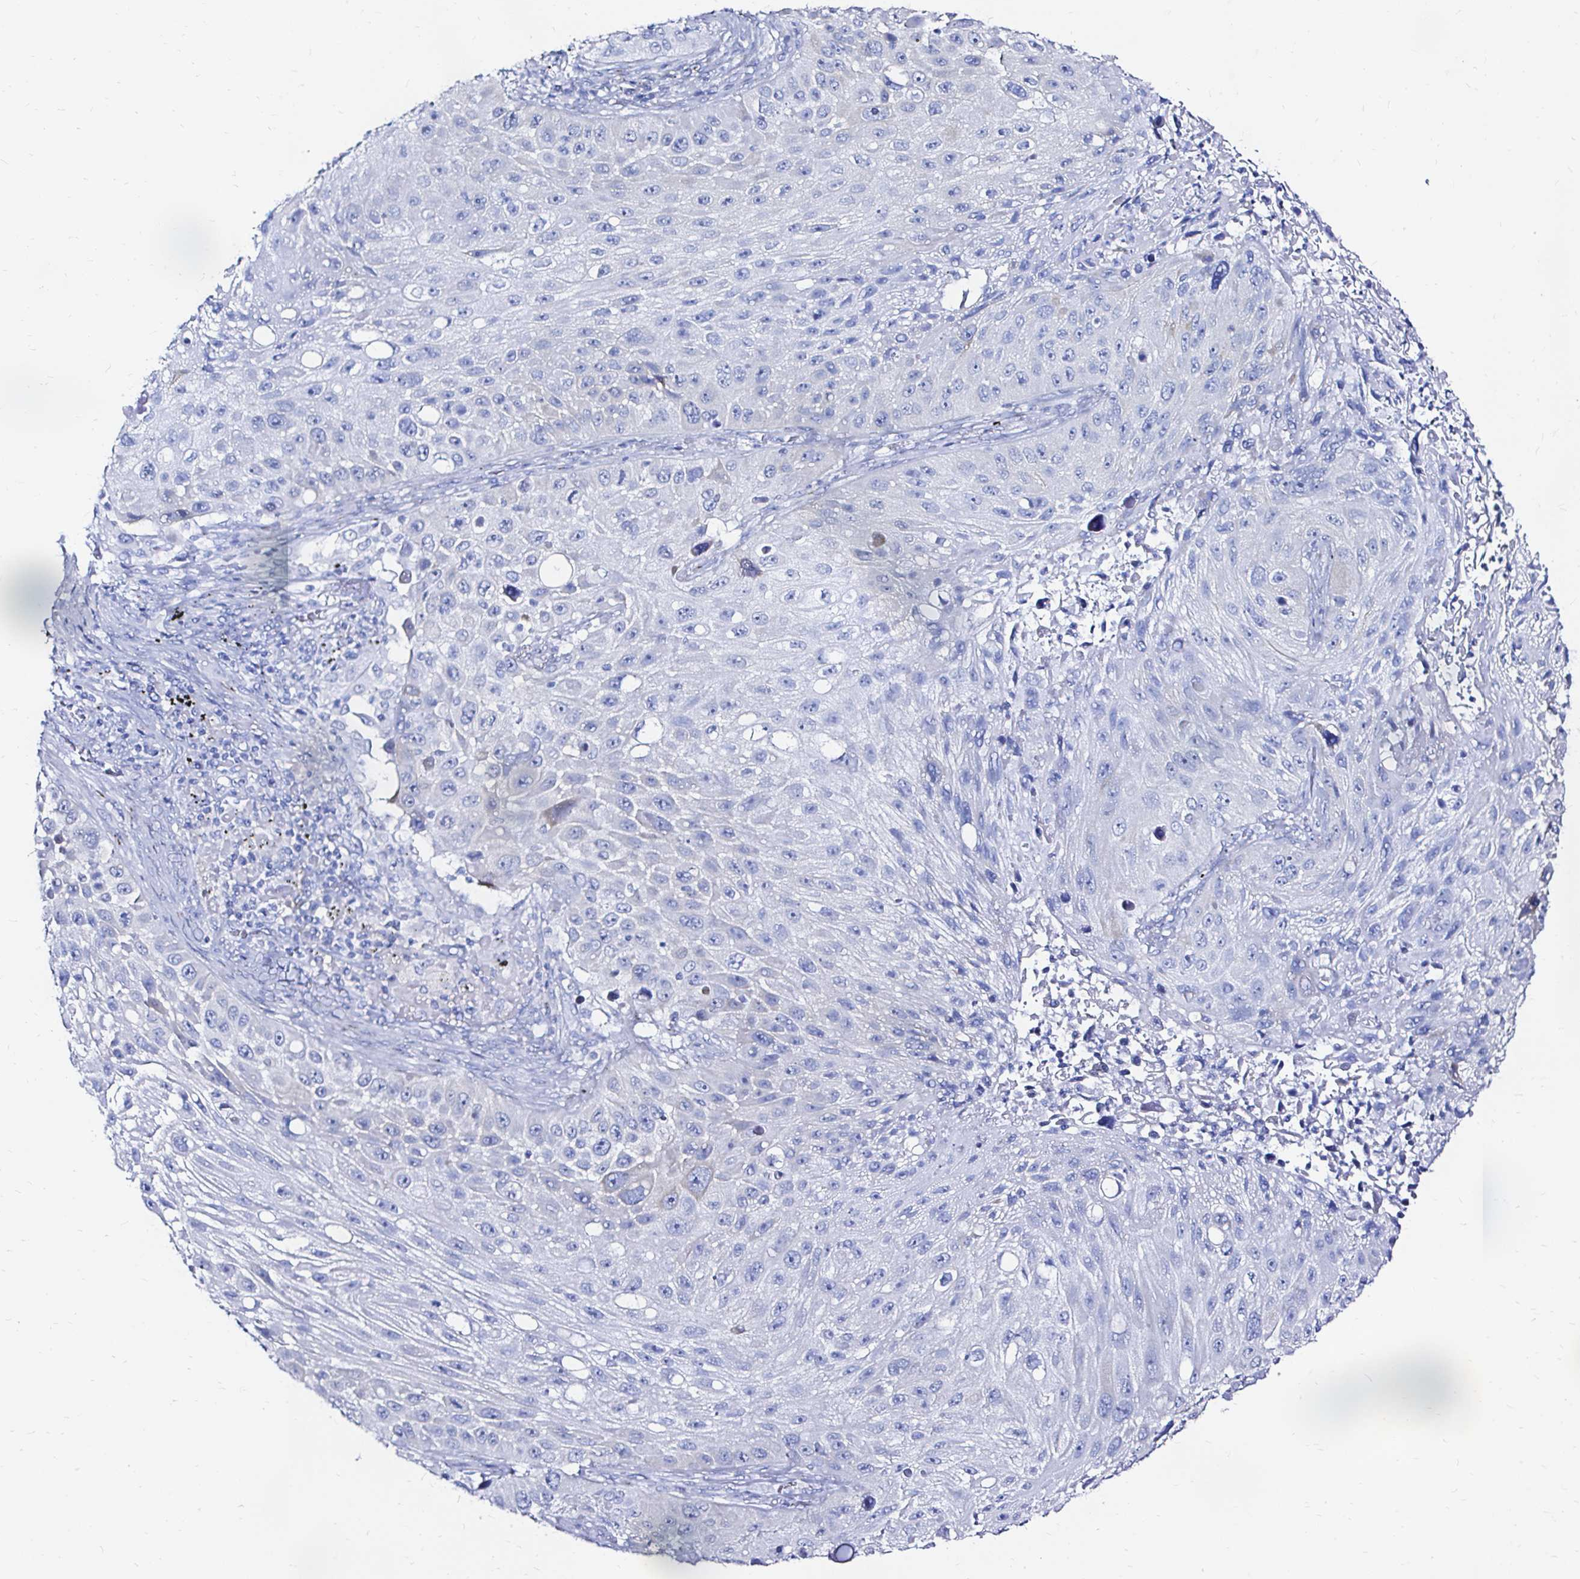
{"staining": {"intensity": "negative", "quantity": "none", "location": "none"}, "tissue": "lung cancer", "cell_type": "Tumor cells", "image_type": "cancer", "snomed": [{"axis": "morphology", "description": "Normal morphology"}, {"axis": "morphology", "description": "Squamous cell carcinoma, NOS"}, {"axis": "topography", "description": "Lymph node"}, {"axis": "topography", "description": "Lung"}], "caption": "Immunohistochemical staining of lung cancer (squamous cell carcinoma) displays no significant positivity in tumor cells.", "gene": "ZNF432", "patient": {"sex": "male", "age": 67}}